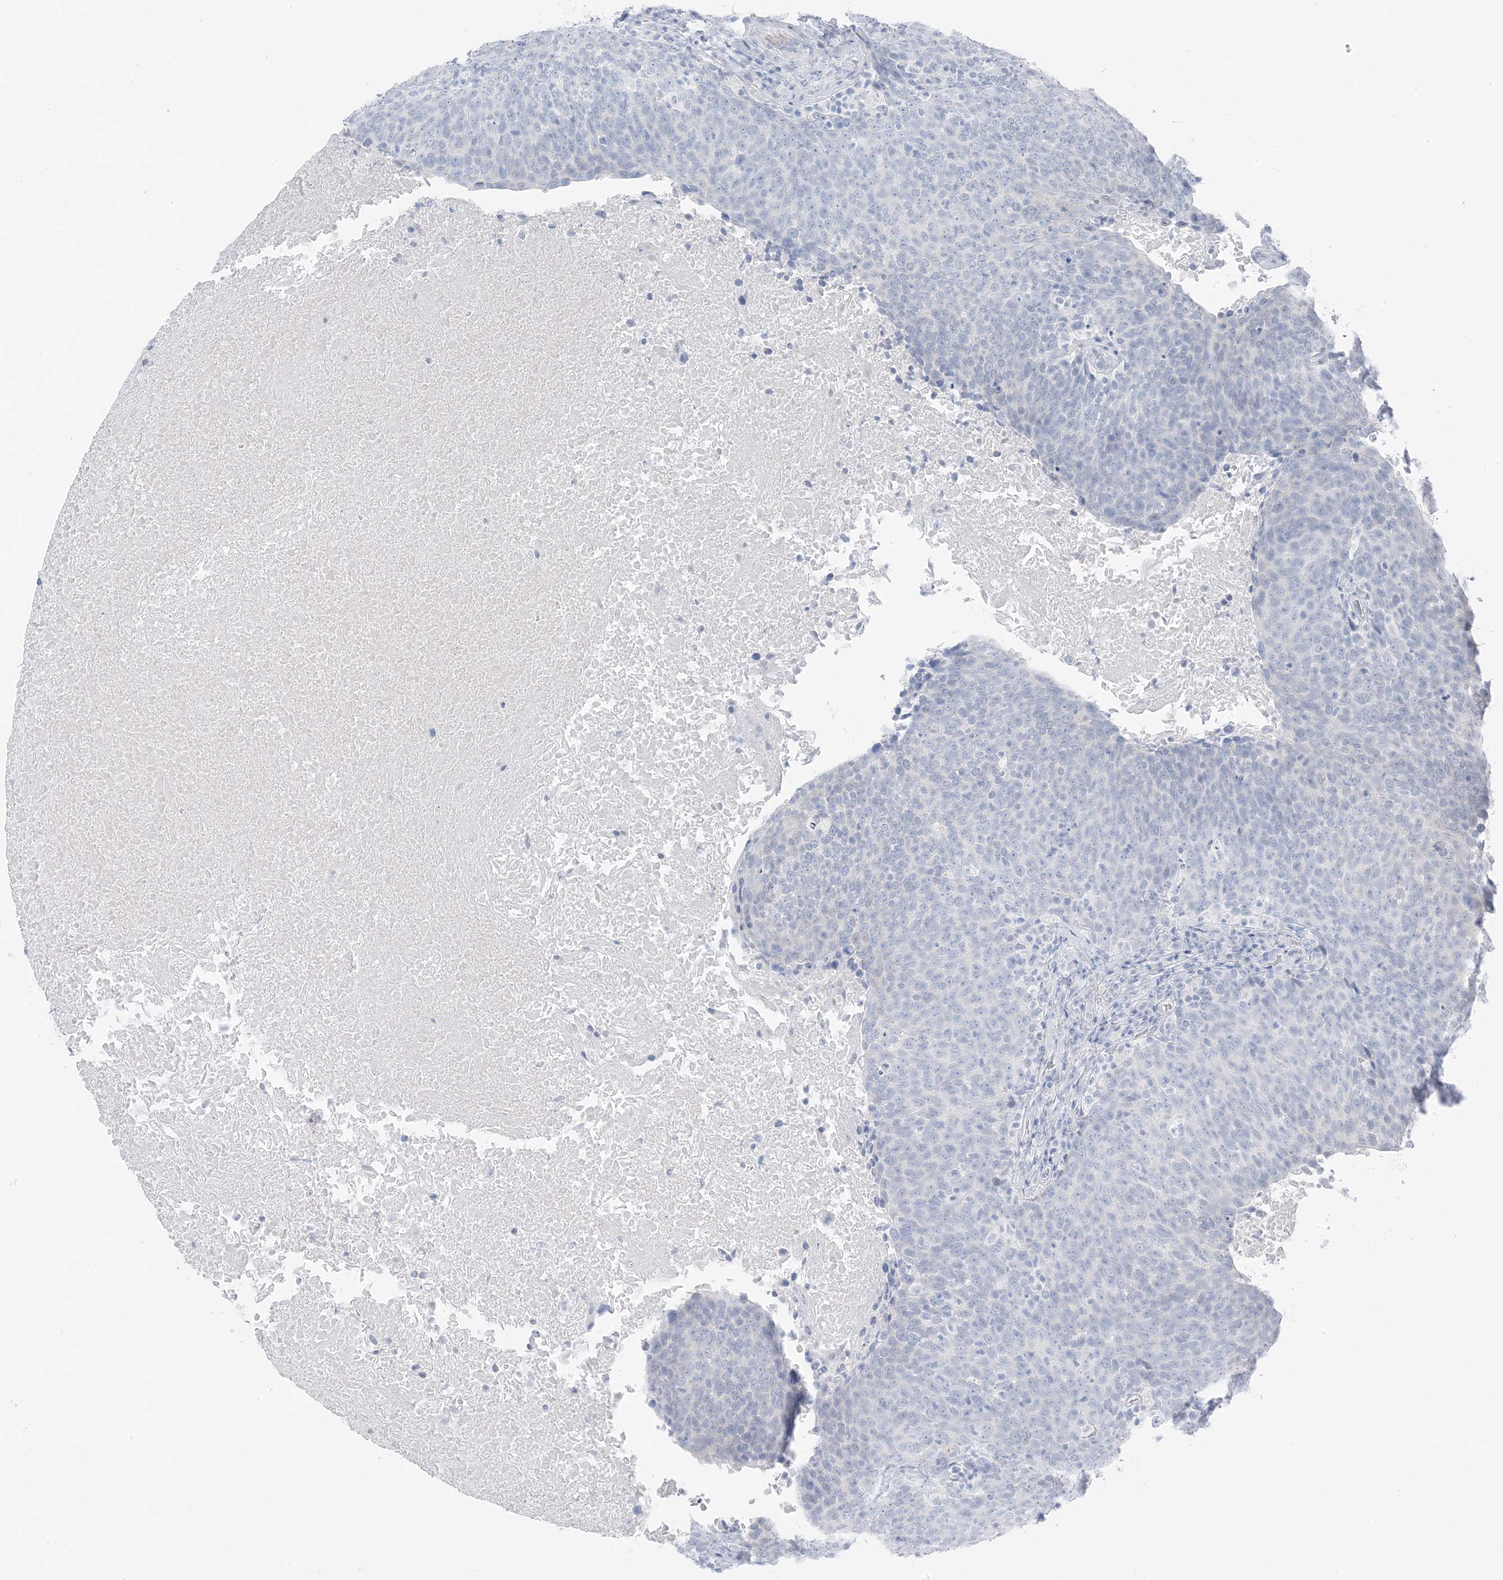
{"staining": {"intensity": "negative", "quantity": "none", "location": "none"}, "tissue": "head and neck cancer", "cell_type": "Tumor cells", "image_type": "cancer", "snomed": [{"axis": "morphology", "description": "Squamous cell carcinoma, NOS"}, {"axis": "morphology", "description": "Squamous cell carcinoma, metastatic, NOS"}, {"axis": "topography", "description": "Lymph node"}, {"axis": "topography", "description": "Head-Neck"}], "caption": "Tumor cells are negative for brown protein staining in head and neck cancer.", "gene": "ZFP64", "patient": {"sex": "male", "age": 62}}